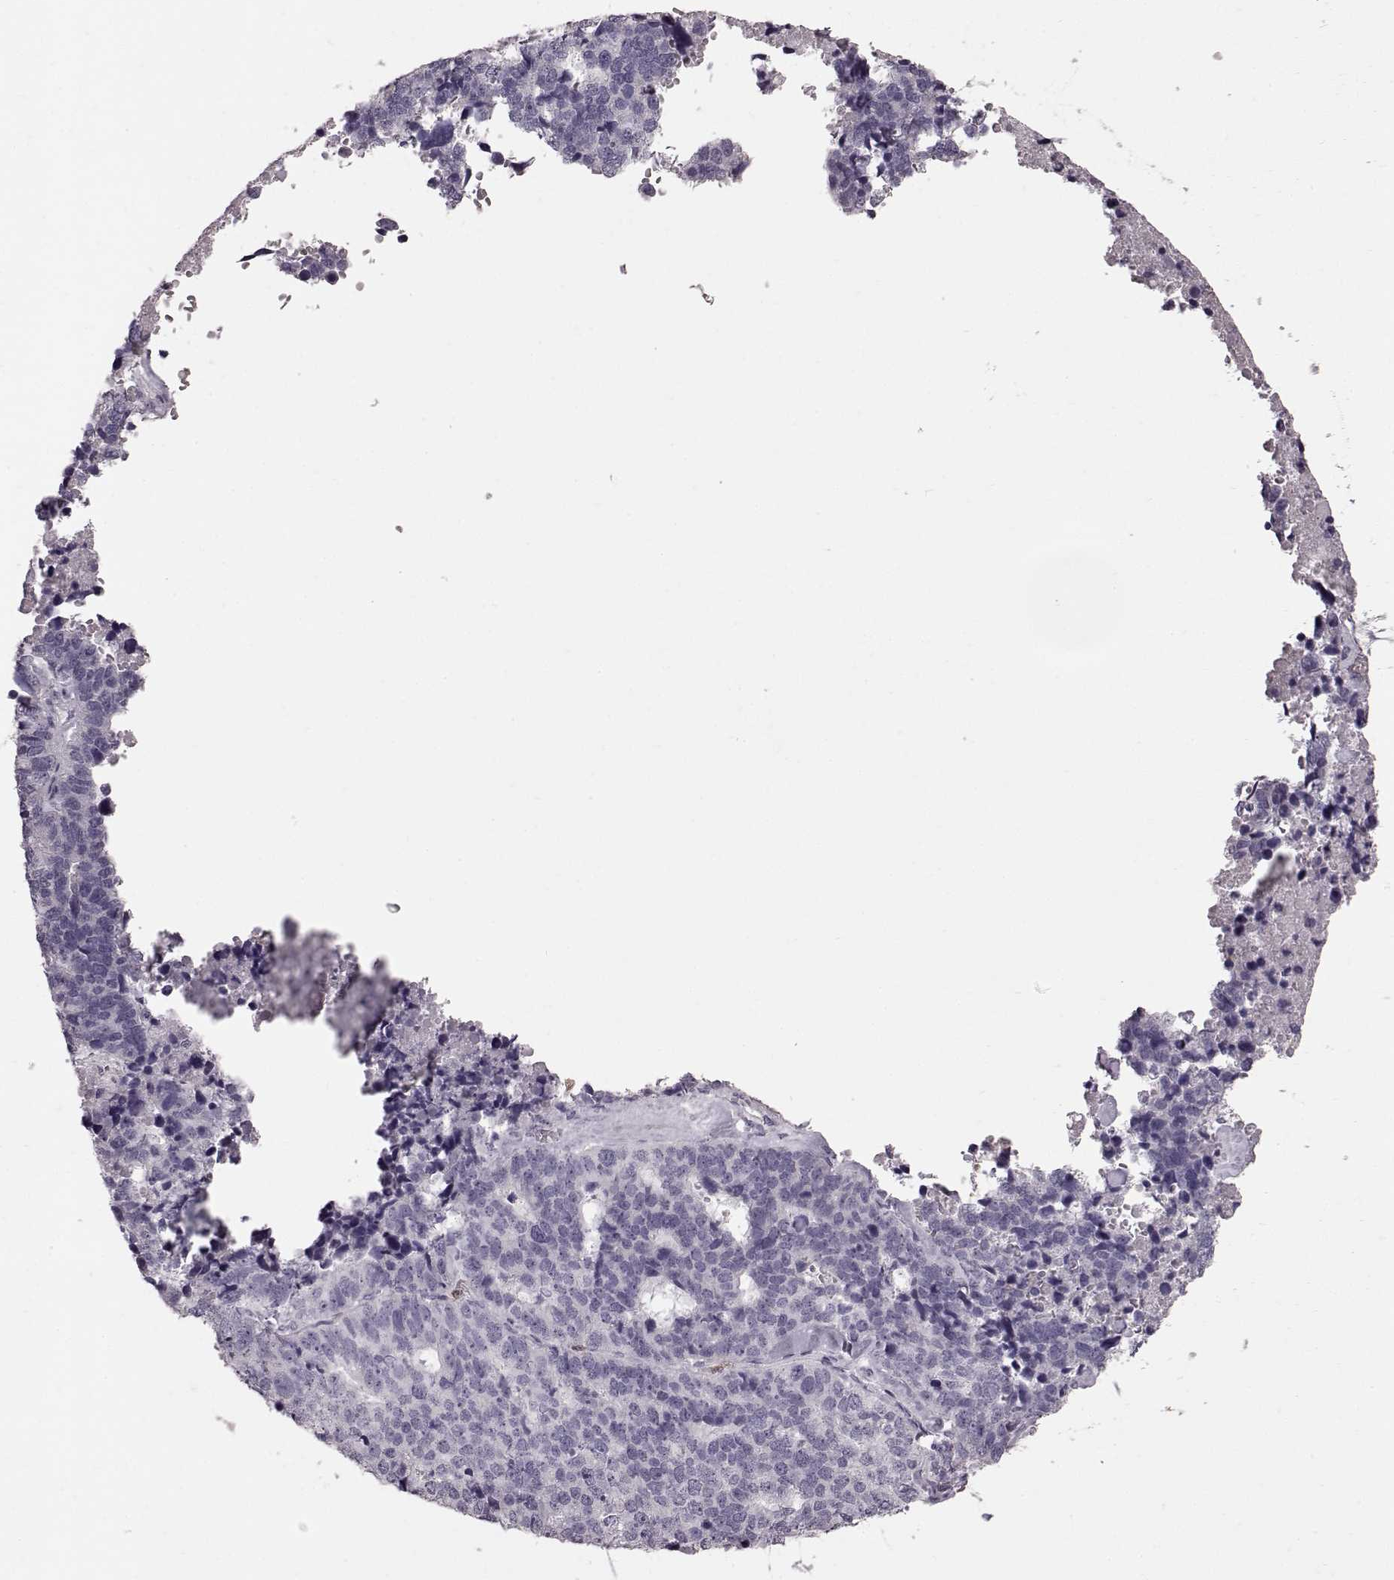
{"staining": {"intensity": "negative", "quantity": "none", "location": "none"}, "tissue": "stomach cancer", "cell_type": "Tumor cells", "image_type": "cancer", "snomed": [{"axis": "morphology", "description": "Adenocarcinoma, NOS"}, {"axis": "topography", "description": "Stomach"}], "caption": "High magnification brightfield microscopy of adenocarcinoma (stomach) stained with DAB (brown) and counterstained with hematoxylin (blue): tumor cells show no significant positivity. Brightfield microscopy of IHC stained with DAB (brown) and hematoxylin (blue), captured at high magnification.", "gene": "FUT4", "patient": {"sex": "male", "age": 69}}